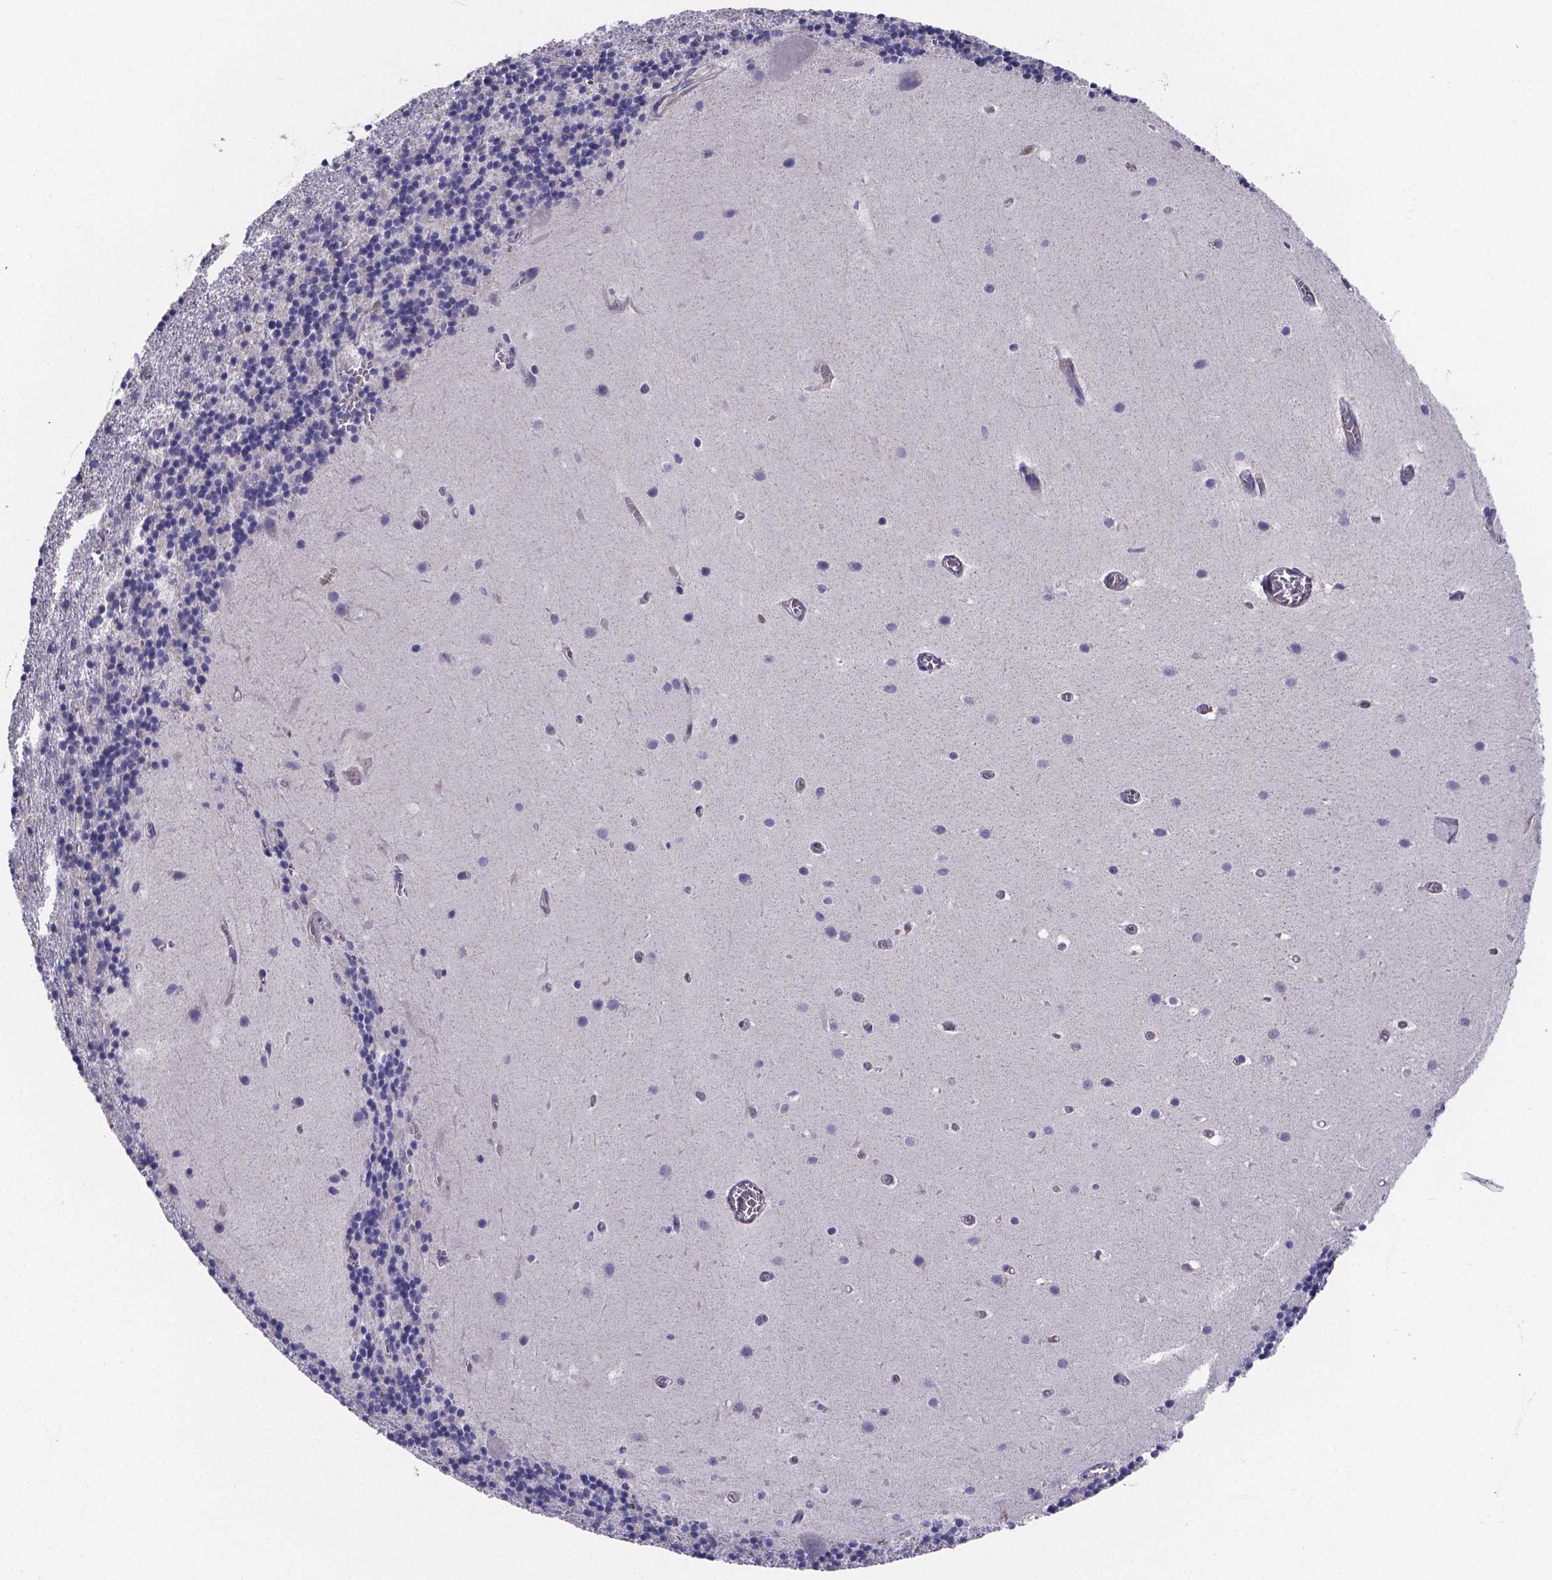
{"staining": {"intensity": "negative", "quantity": "none", "location": "none"}, "tissue": "cerebellum", "cell_type": "Cells in granular layer", "image_type": "normal", "snomed": [{"axis": "morphology", "description": "Normal tissue, NOS"}, {"axis": "topography", "description": "Cerebellum"}], "caption": "The micrograph exhibits no significant staining in cells in granular layer of cerebellum.", "gene": "SFRP4", "patient": {"sex": "male", "age": 70}}